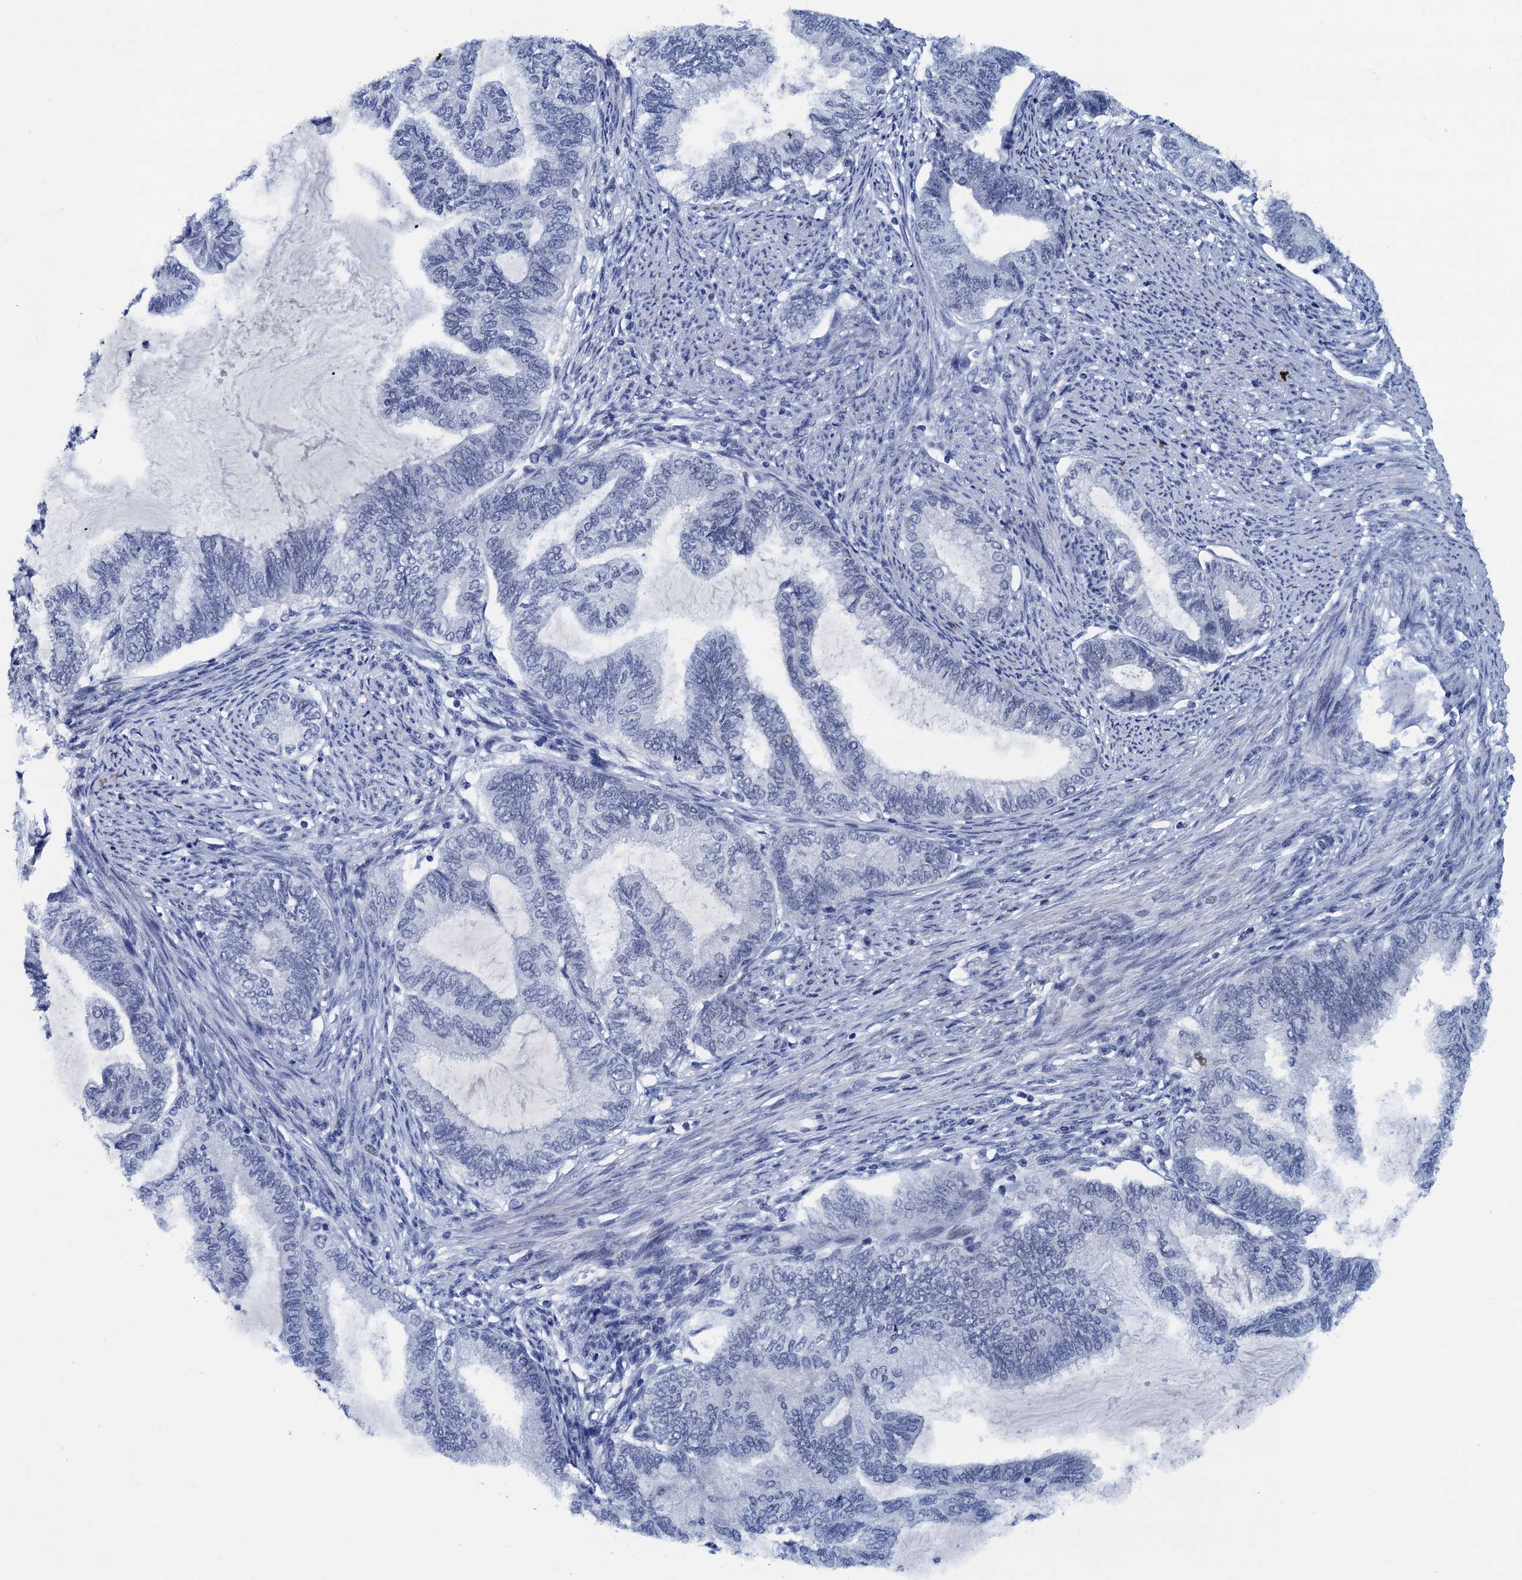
{"staining": {"intensity": "negative", "quantity": "none", "location": "none"}, "tissue": "endometrial cancer", "cell_type": "Tumor cells", "image_type": "cancer", "snomed": [{"axis": "morphology", "description": "Adenocarcinoma, NOS"}, {"axis": "topography", "description": "Endometrium"}], "caption": "Photomicrograph shows no significant protein positivity in tumor cells of adenocarcinoma (endometrial). Brightfield microscopy of immunohistochemistry stained with DAB (brown) and hematoxylin (blue), captured at high magnification.", "gene": "FNBP4", "patient": {"sex": "female", "age": 86}}